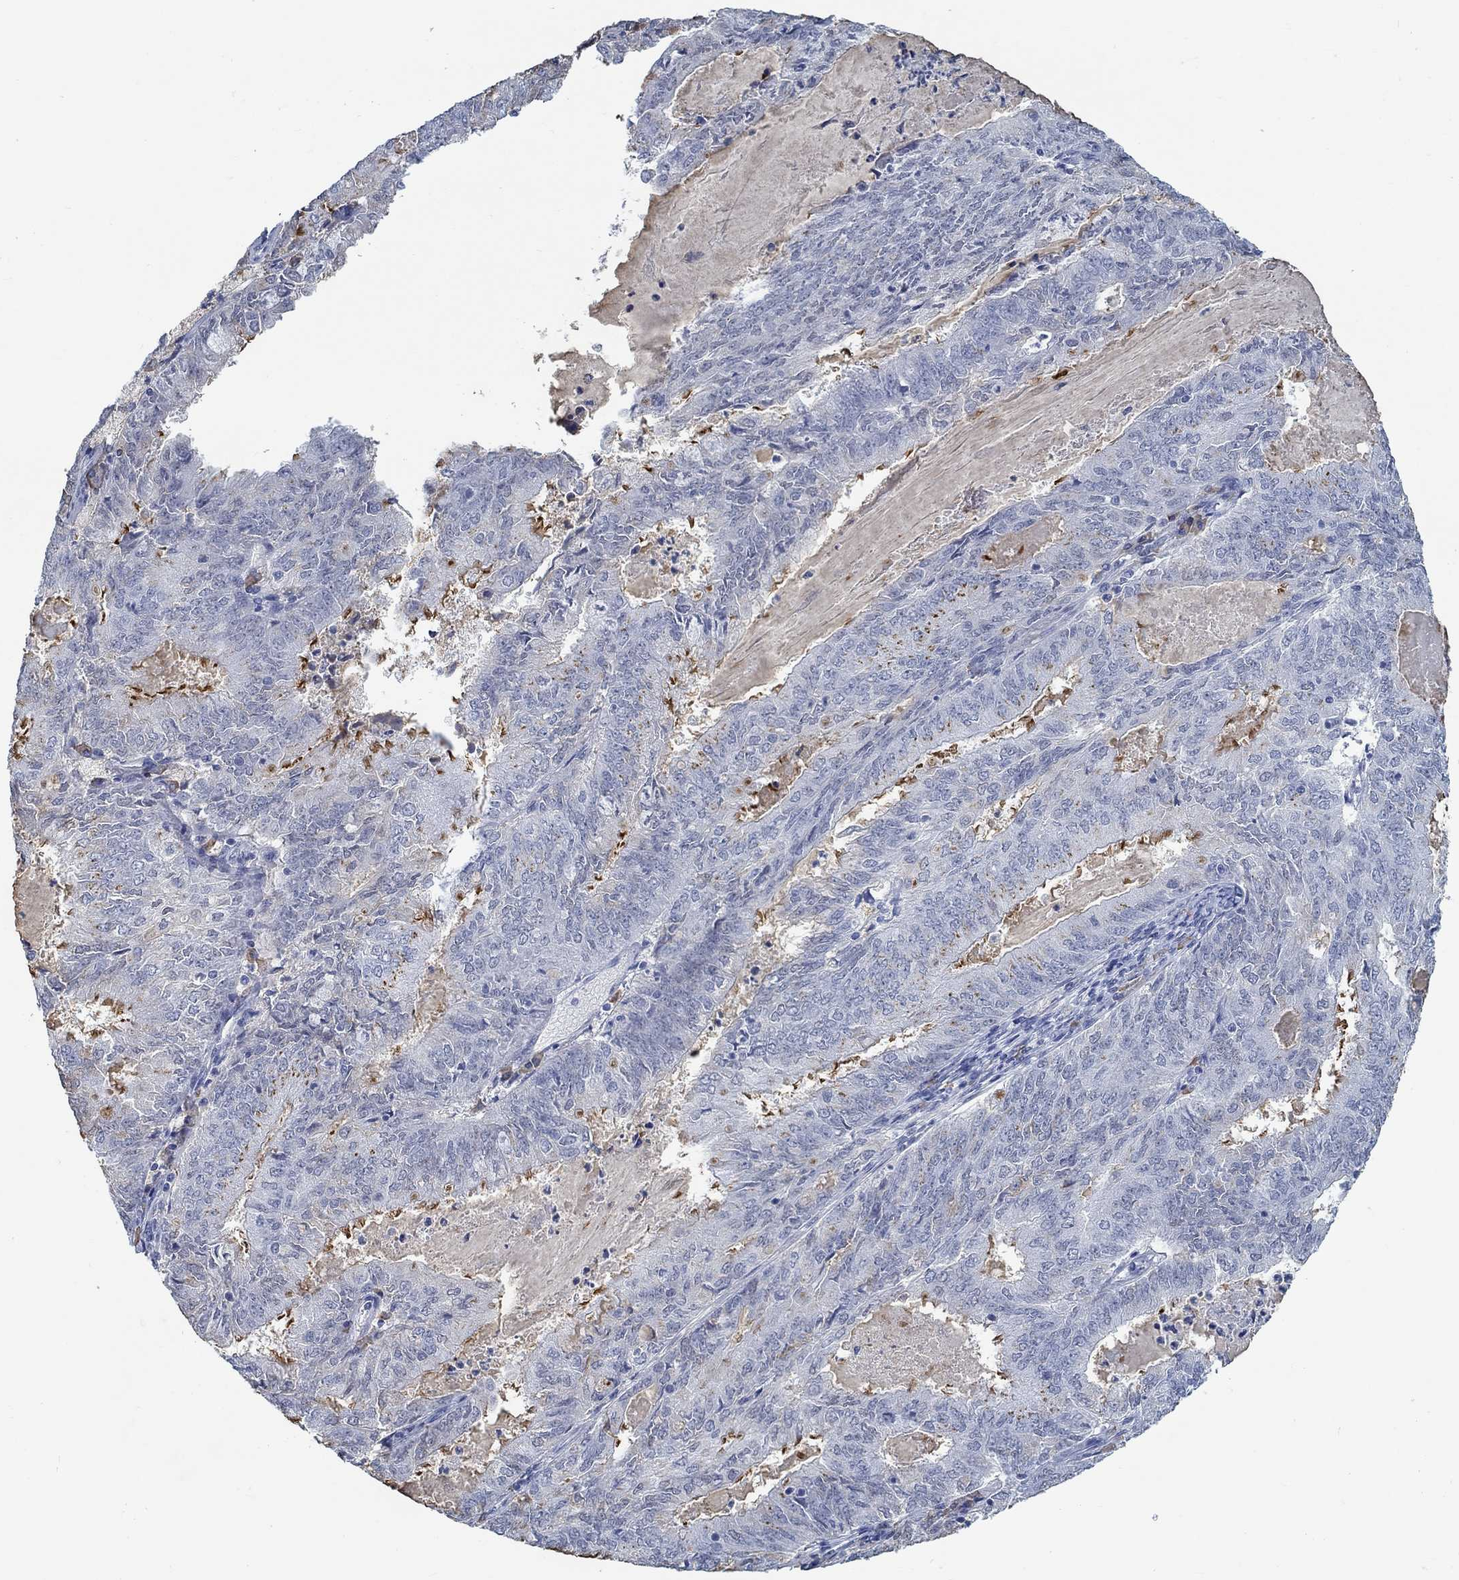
{"staining": {"intensity": "moderate", "quantity": "<25%", "location": "cytoplasmic/membranous"}, "tissue": "endometrial cancer", "cell_type": "Tumor cells", "image_type": "cancer", "snomed": [{"axis": "morphology", "description": "Adenocarcinoma, NOS"}, {"axis": "topography", "description": "Endometrium"}], "caption": "Immunohistochemical staining of human endometrial adenocarcinoma exhibits moderate cytoplasmic/membranous protein positivity in approximately <25% of tumor cells.", "gene": "TEKT4", "patient": {"sex": "female", "age": 57}}